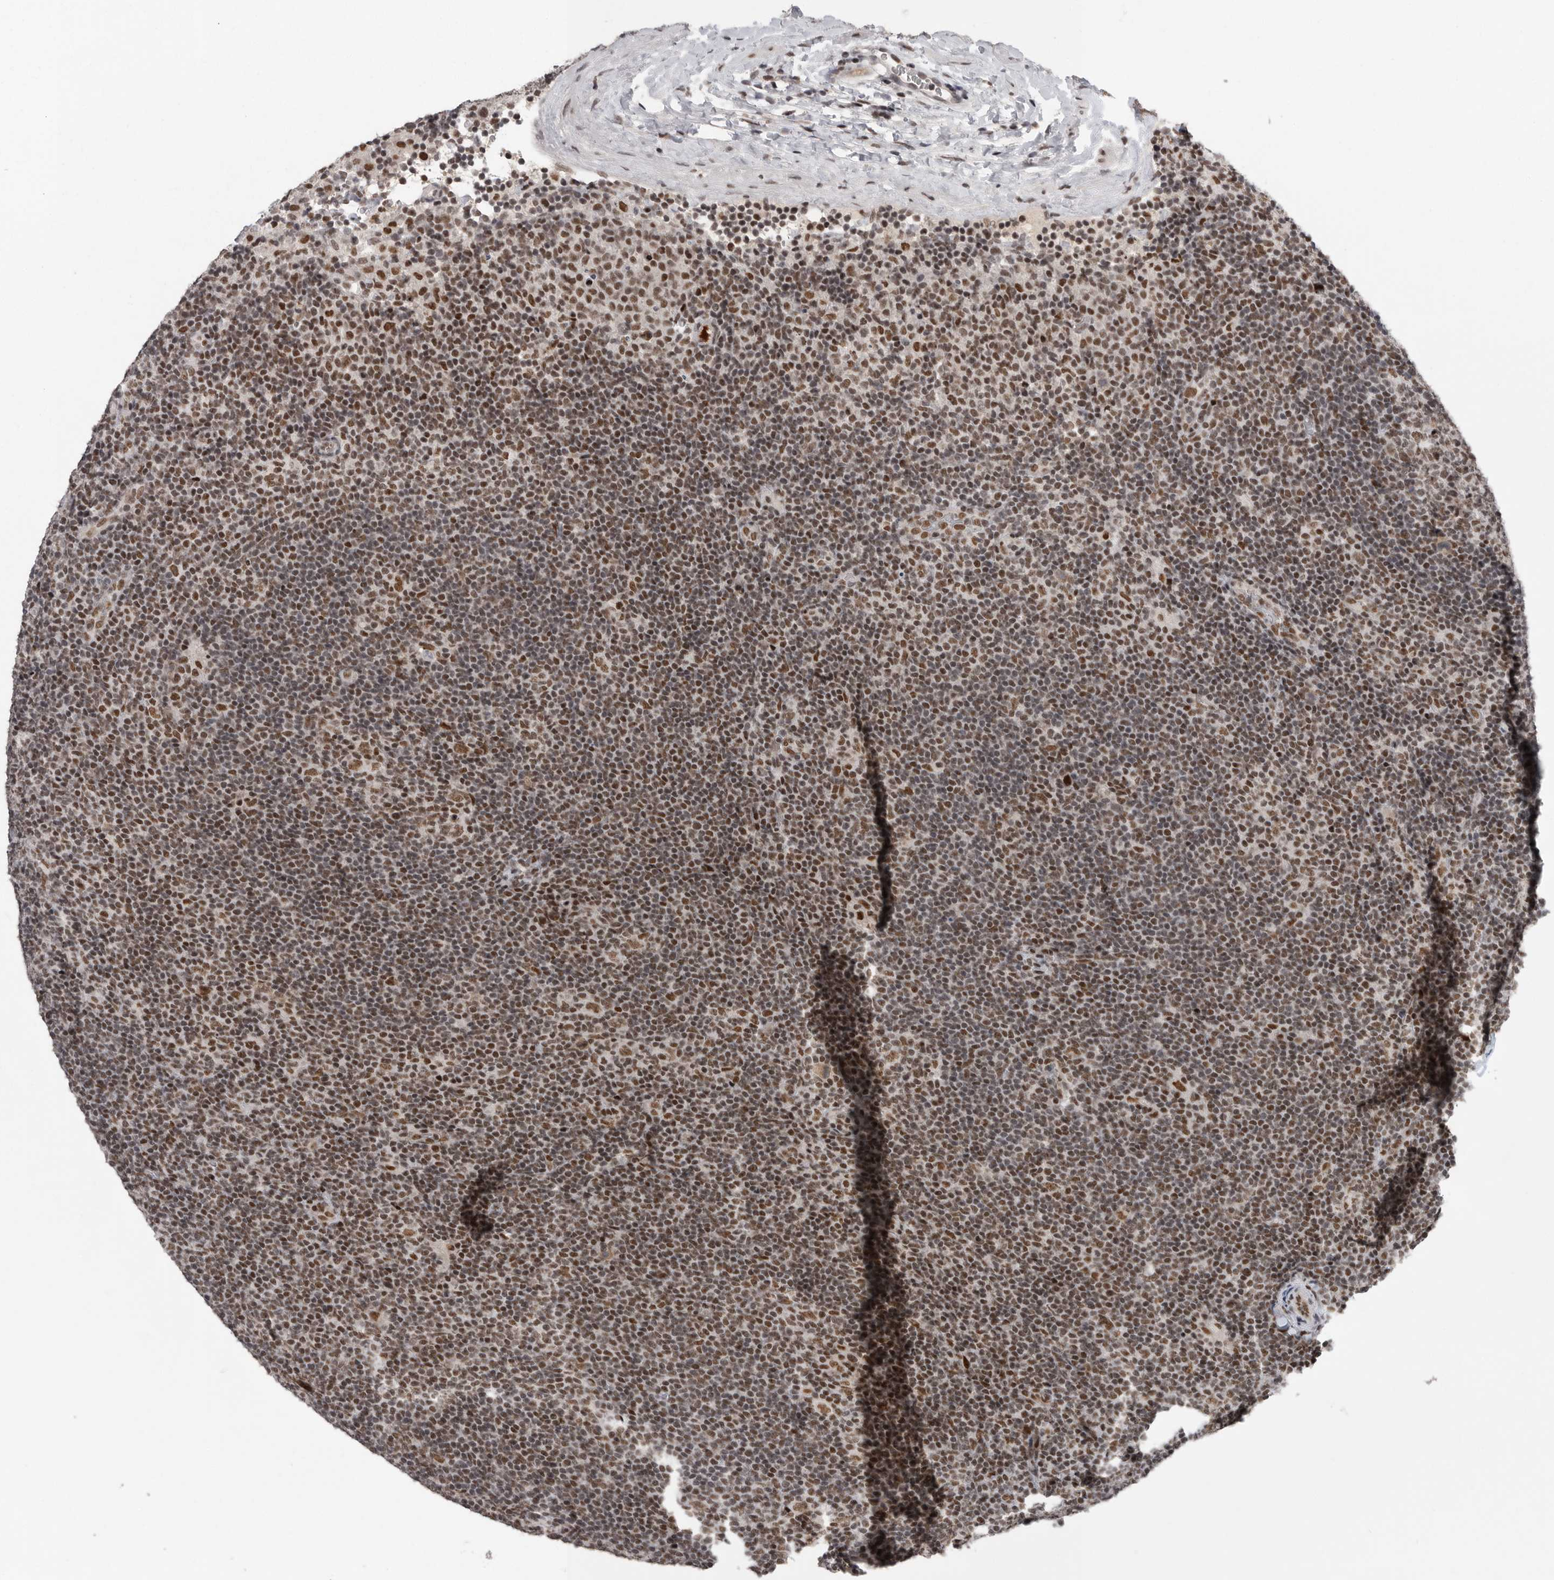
{"staining": {"intensity": "moderate", "quantity": ">75%", "location": "nuclear"}, "tissue": "lymphoma", "cell_type": "Tumor cells", "image_type": "cancer", "snomed": [{"axis": "morphology", "description": "Hodgkin's disease, NOS"}, {"axis": "topography", "description": "Lymph node"}], "caption": "High-power microscopy captured an immunohistochemistry (IHC) photomicrograph of Hodgkin's disease, revealing moderate nuclear staining in approximately >75% of tumor cells.", "gene": "POU5F1", "patient": {"sex": "female", "age": 57}}